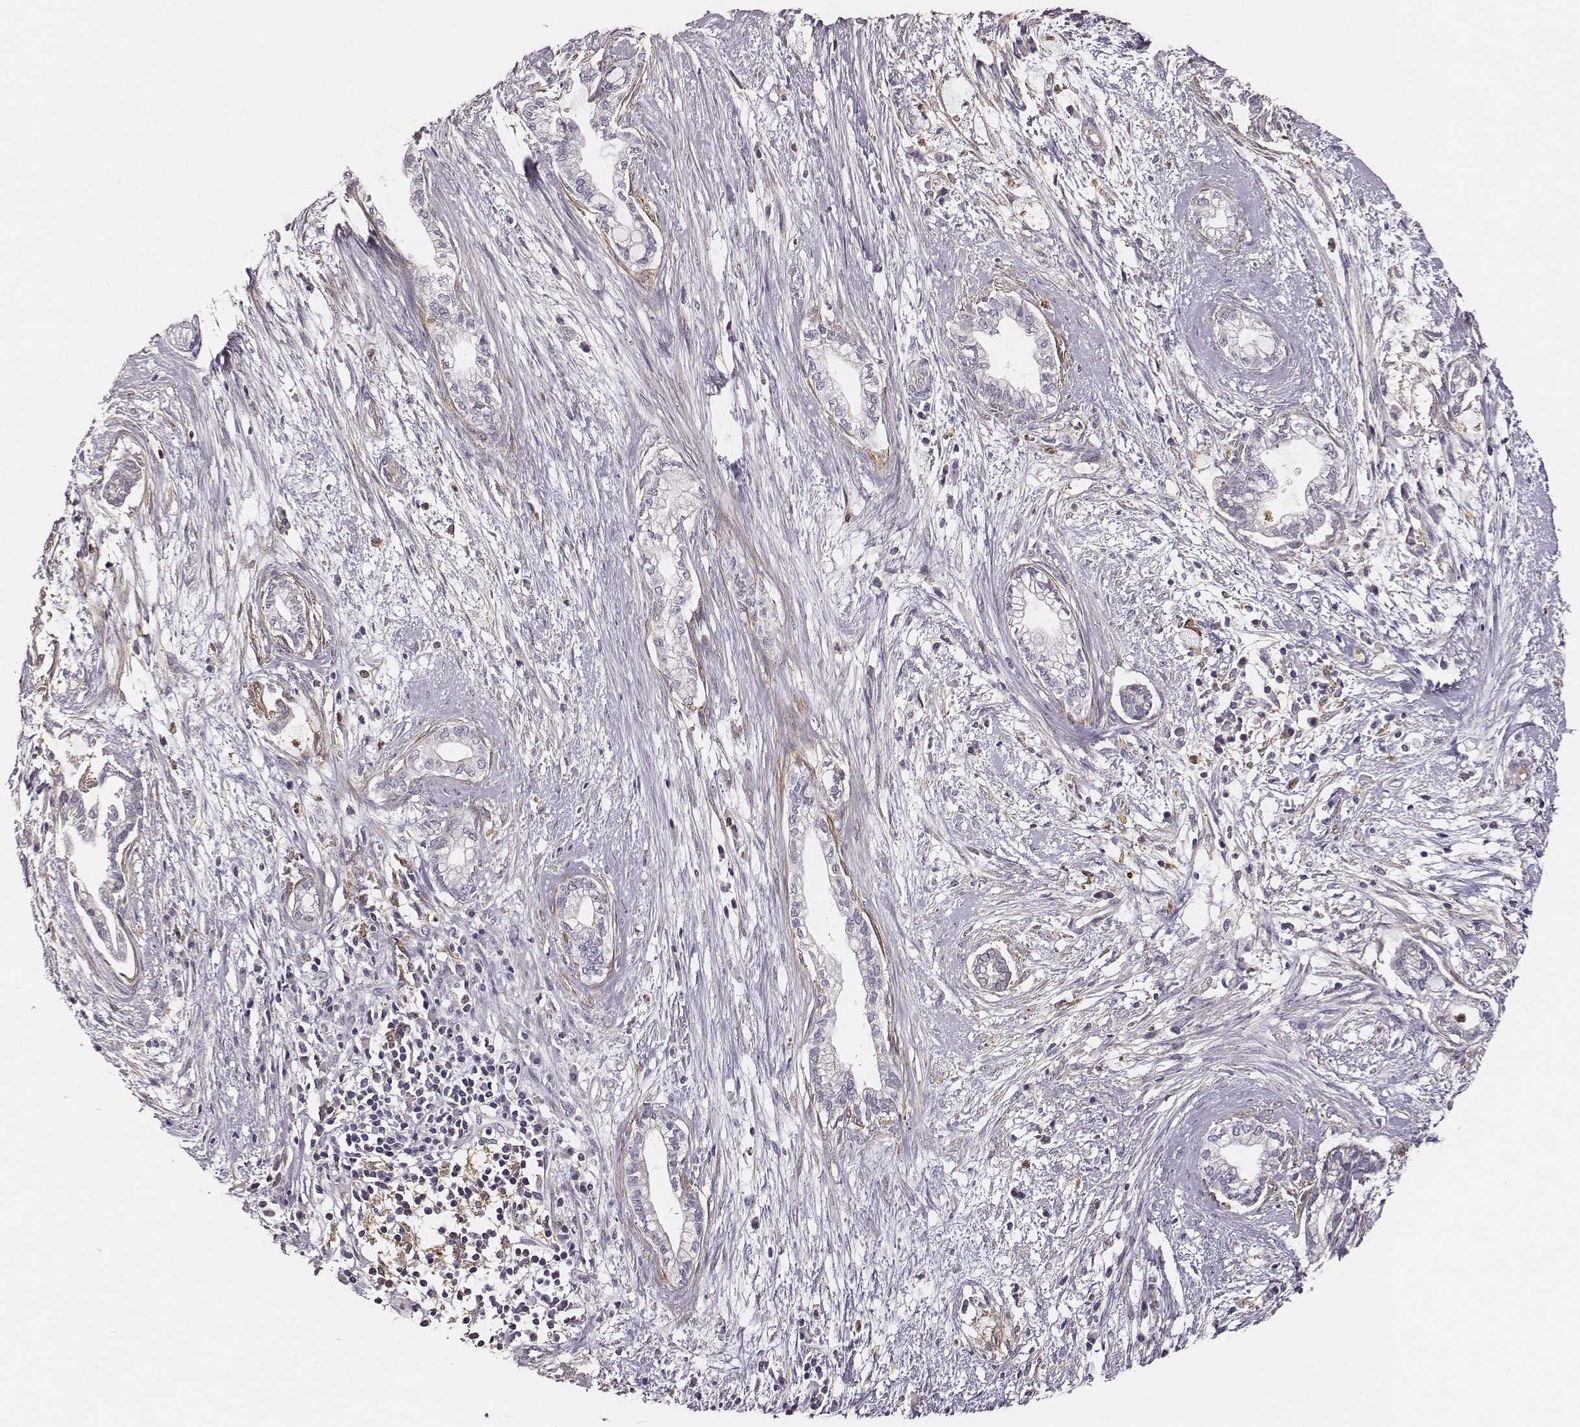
{"staining": {"intensity": "negative", "quantity": "none", "location": "none"}, "tissue": "cervical cancer", "cell_type": "Tumor cells", "image_type": "cancer", "snomed": [{"axis": "morphology", "description": "Adenocarcinoma, NOS"}, {"axis": "topography", "description": "Cervix"}], "caption": "IHC image of neoplastic tissue: human cervical cancer (adenocarcinoma) stained with DAB (3,3'-diaminobenzidine) shows no significant protein expression in tumor cells.", "gene": "ZYX", "patient": {"sex": "female", "age": 62}}